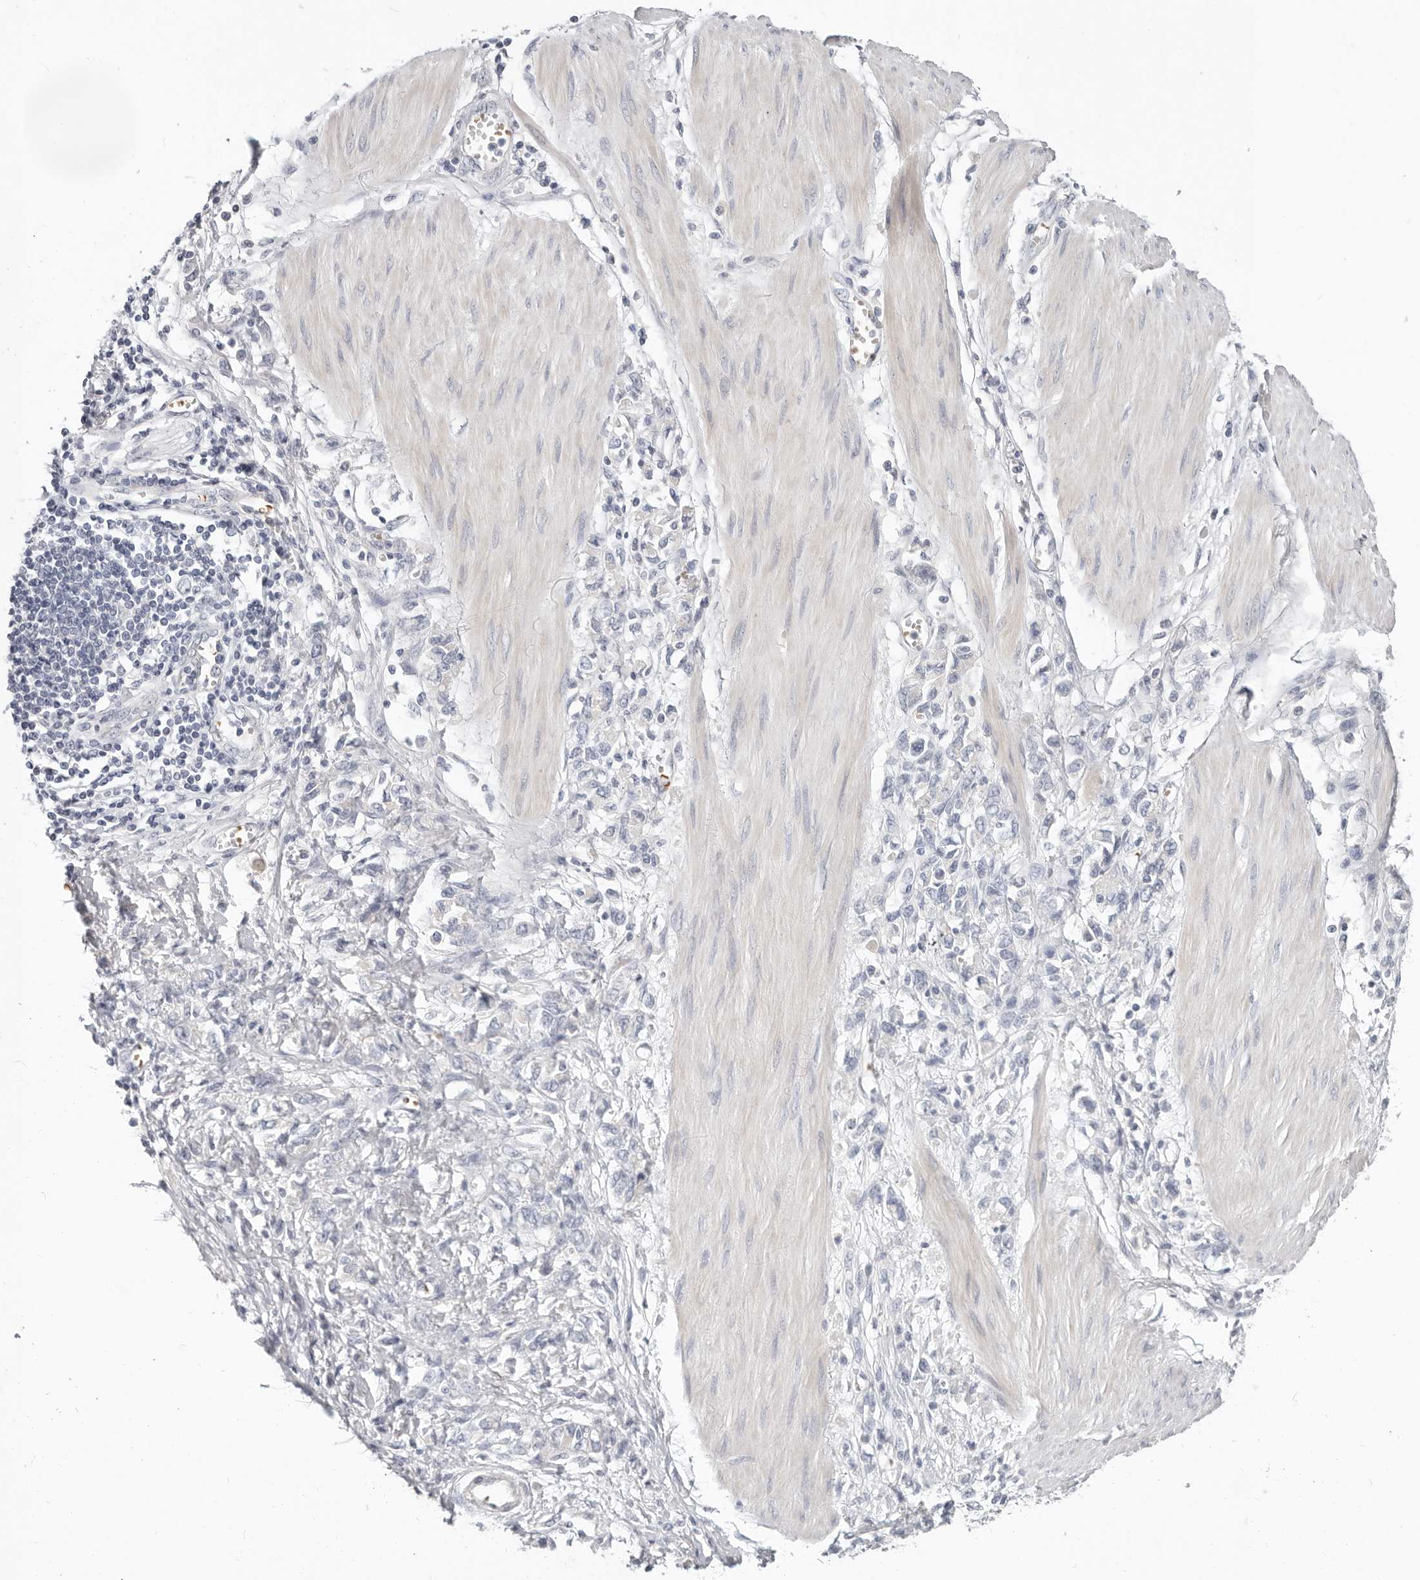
{"staining": {"intensity": "negative", "quantity": "none", "location": "none"}, "tissue": "stomach cancer", "cell_type": "Tumor cells", "image_type": "cancer", "snomed": [{"axis": "morphology", "description": "Adenocarcinoma, NOS"}, {"axis": "topography", "description": "Stomach"}], "caption": "Adenocarcinoma (stomach) was stained to show a protein in brown. There is no significant expression in tumor cells.", "gene": "TMEM63B", "patient": {"sex": "female", "age": 76}}